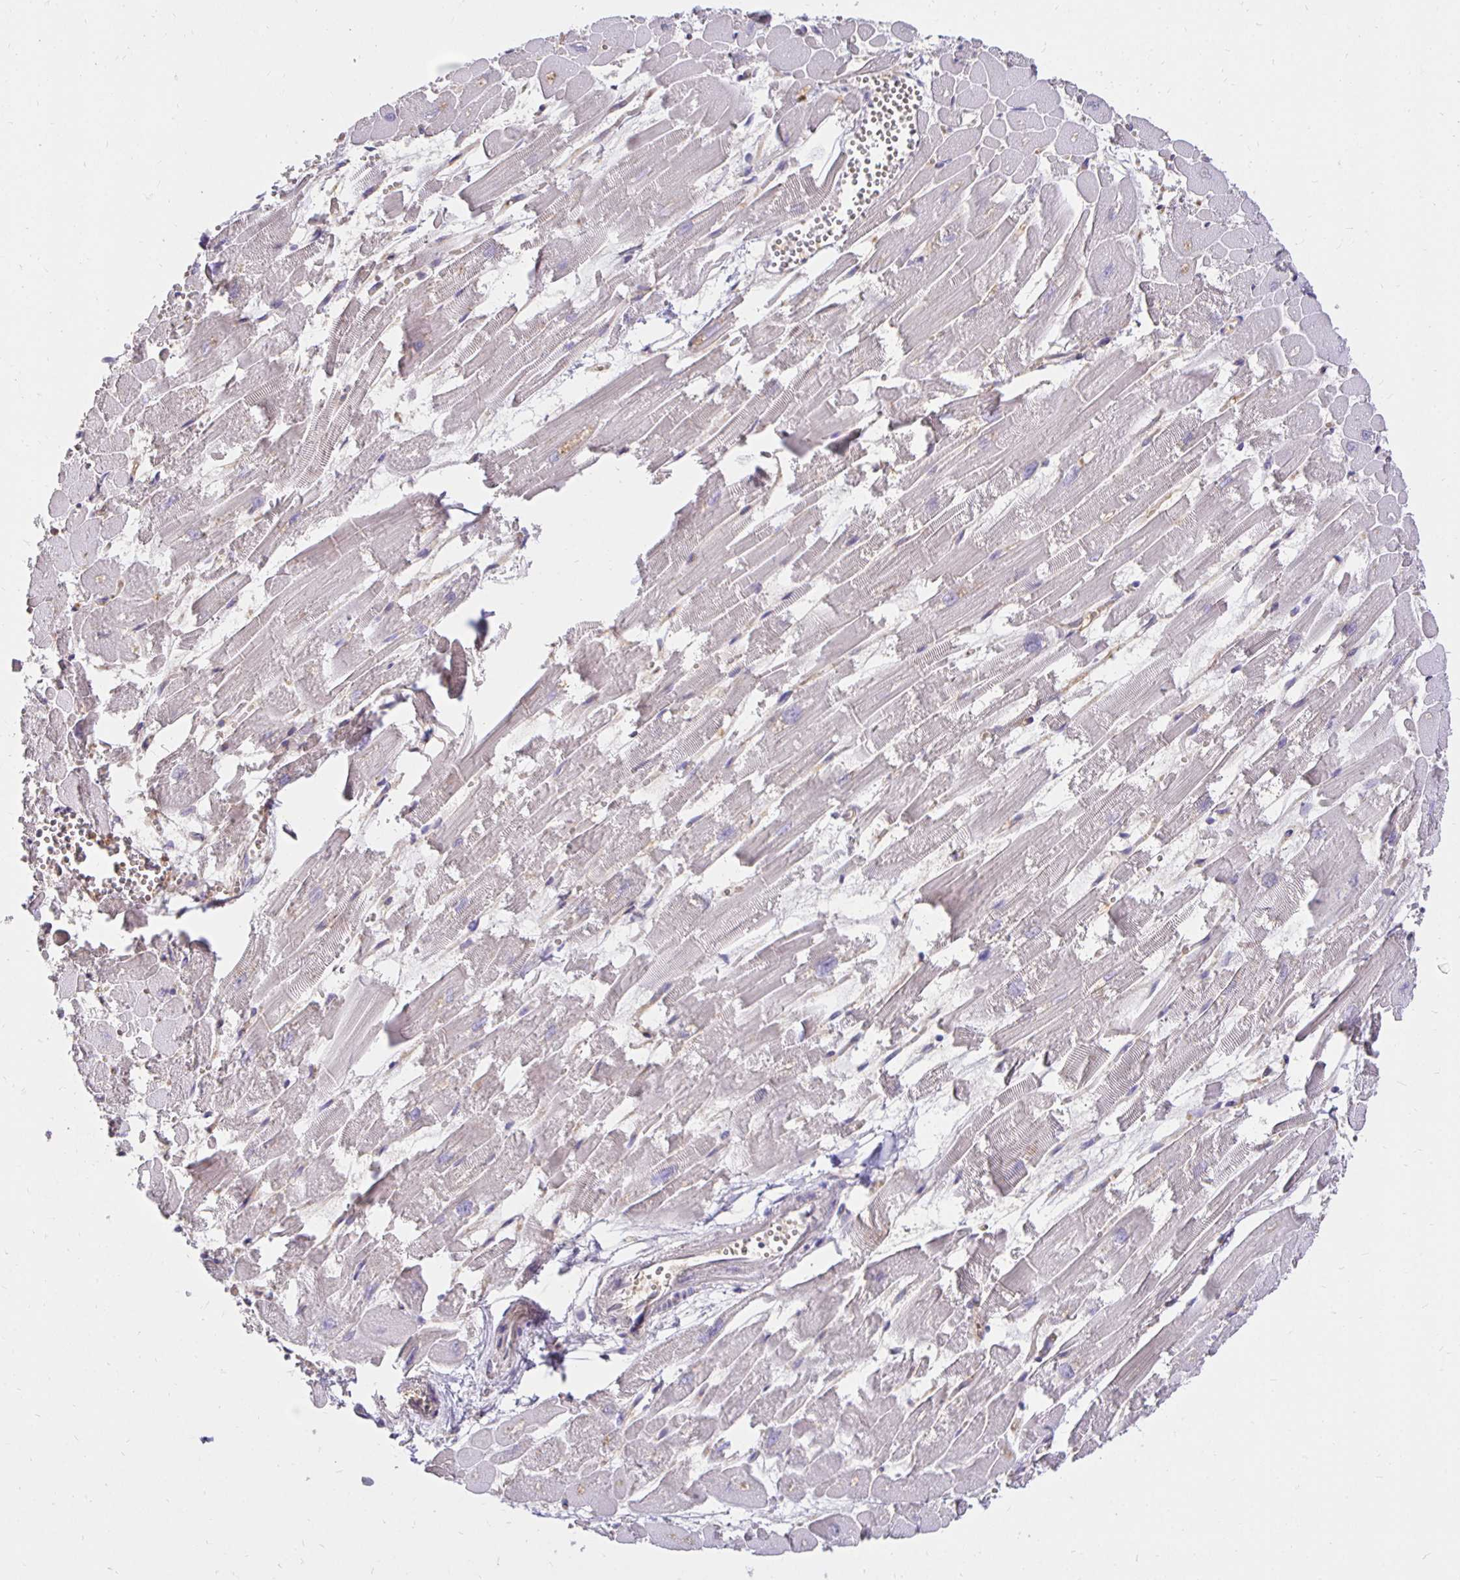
{"staining": {"intensity": "negative", "quantity": "none", "location": "none"}, "tissue": "heart muscle", "cell_type": "Cardiomyocytes", "image_type": "normal", "snomed": [{"axis": "morphology", "description": "Normal tissue, NOS"}, {"axis": "topography", "description": "Heart"}], "caption": "An image of heart muscle stained for a protein displays no brown staining in cardiomyocytes. (Brightfield microscopy of DAB immunohistochemistry (IHC) at high magnification).", "gene": "PNPLA3", "patient": {"sex": "female", "age": 52}}